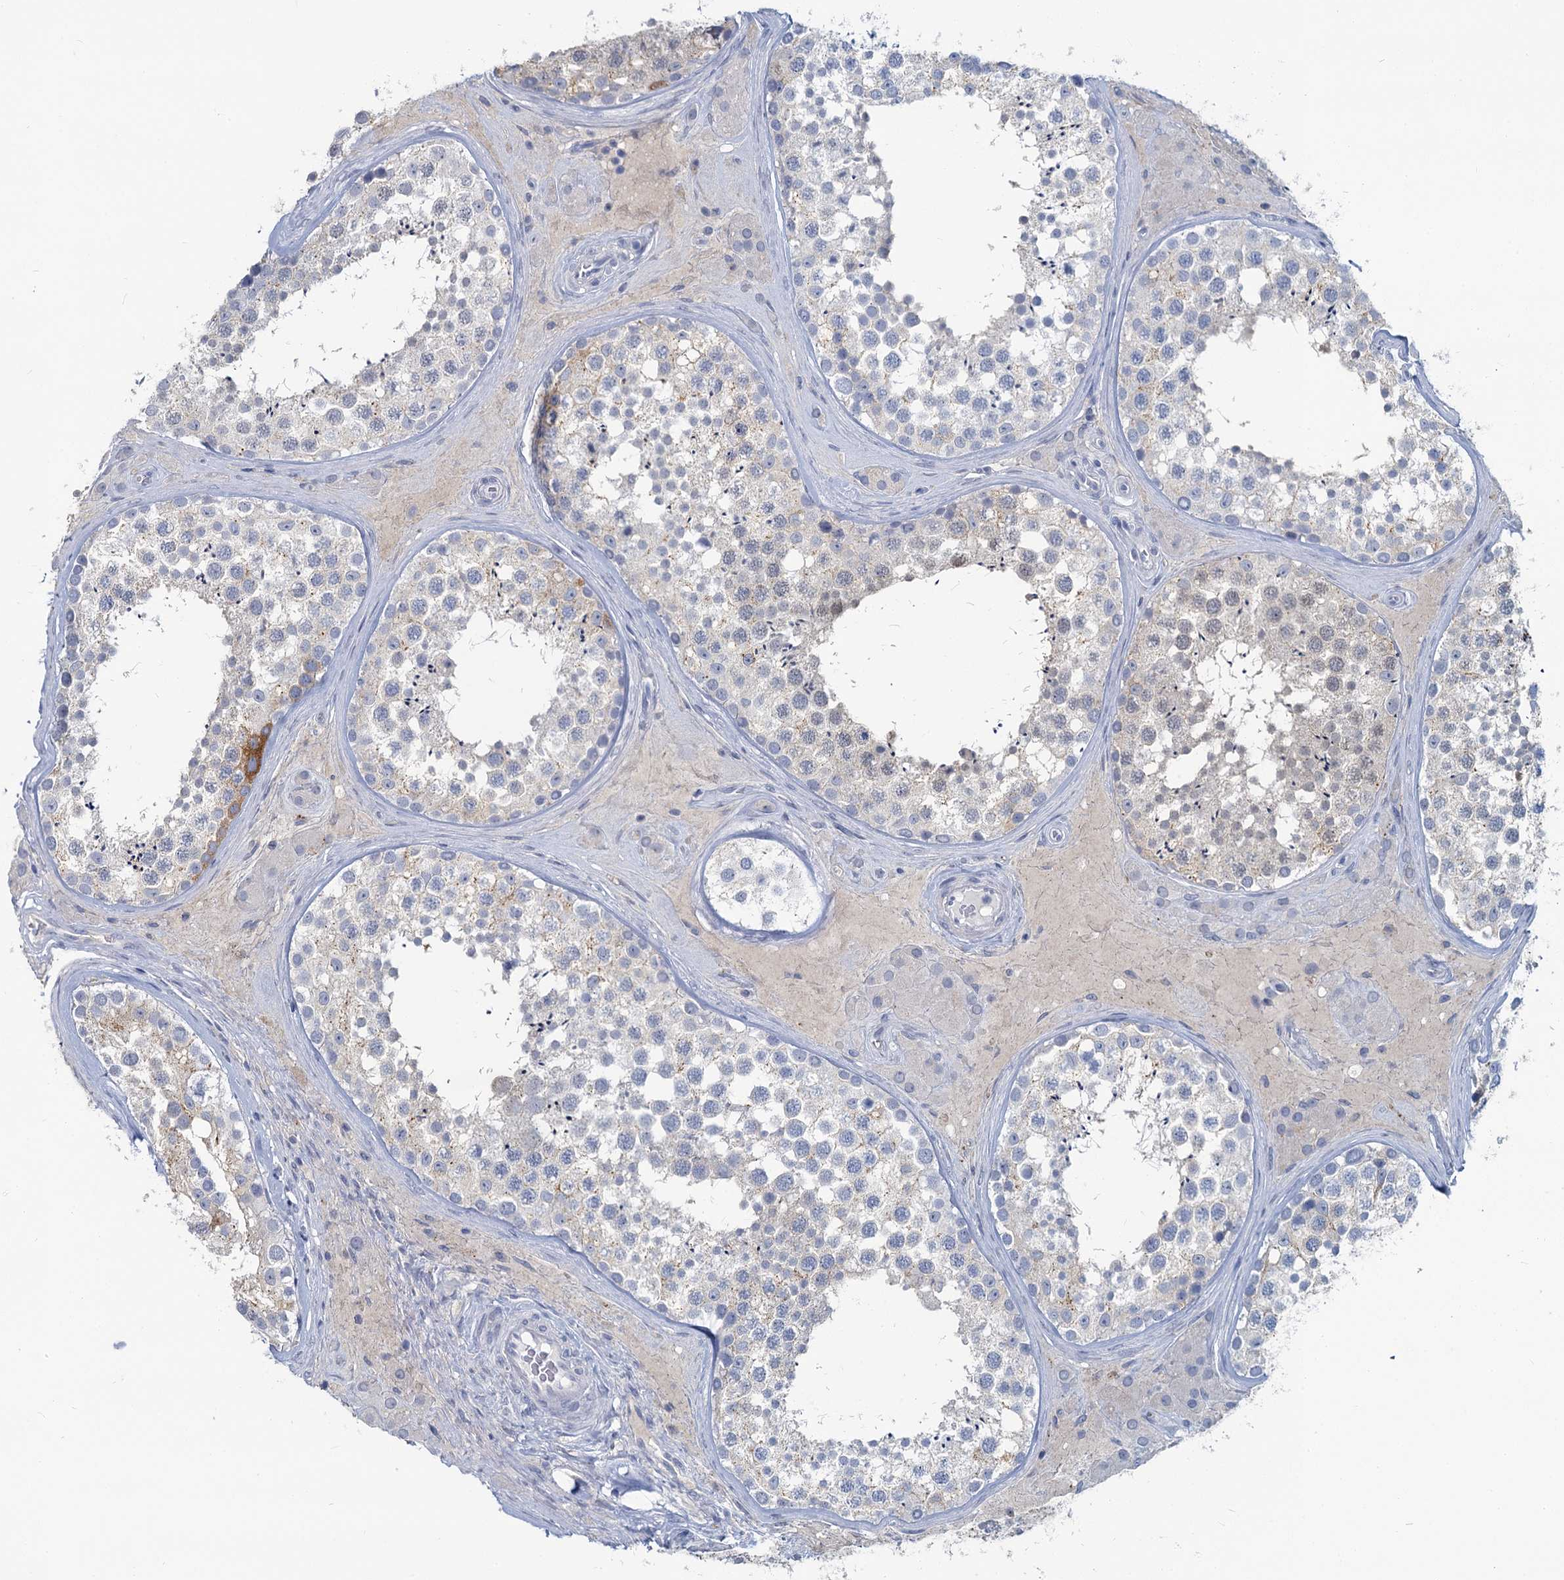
{"staining": {"intensity": "weak", "quantity": "<25%", "location": "nuclear"}, "tissue": "testis", "cell_type": "Cells in seminiferous ducts", "image_type": "normal", "snomed": [{"axis": "morphology", "description": "Normal tissue, NOS"}, {"axis": "topography", "description": "Testis"}], "caption": "Benign testis was stained to show a protein in brown. There is no significant staining in cells in seminiferous ducts. (Stains: DAB immunohistochemistry (IHC) with hematoxylin counter stain, Microscopy: brightfield microscopy at high magnification).", "gene": "CHGA", "patient": {"sex": "male", "age": 46}}